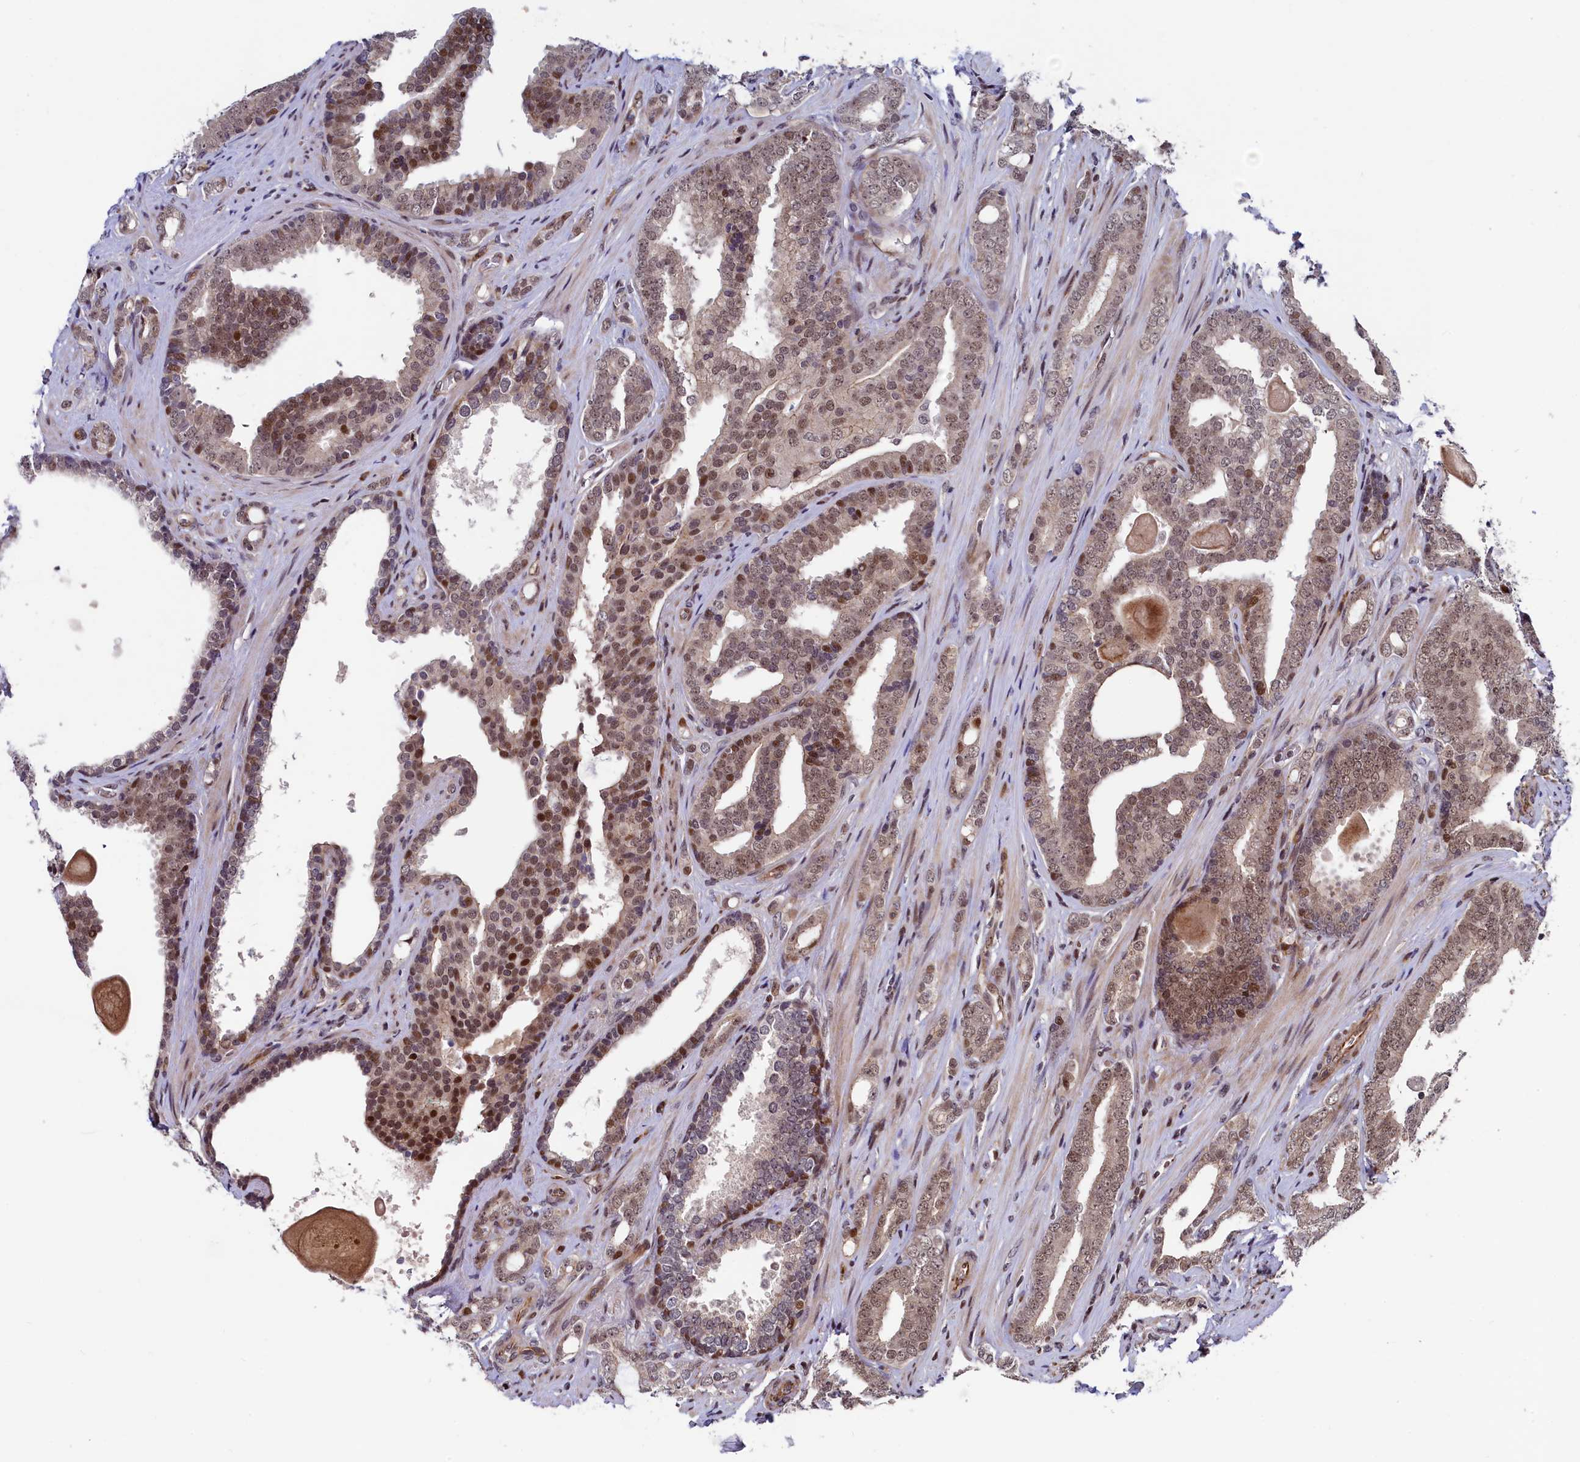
{"staining": {"intensity": "moderate", "quantity": ">75%", "location": "nuclear"}, "tissue": "prostate cancer", "cell_type": "Tumor cells", "image_type": "cancer", "snomed": [{"axis": "morphology", "description": "Adenocarcinoma, High grade"}, {"axis": "topography", "description": "Prostate"}], "caption": "IHC (DAB) staining of human prostate cancer (adenocarcinoma (high-grade)) demonstrates moderate nuclear protein positivity in about >75% of tumor cells. The protein is stained brown, and the nuclei are stained in blue (DAB (3,3'-diaminobenzidine) IHC with brightfield microscopy, high magnification).", "gene": "LEO1", "patient": {"sex": "male", "age": 63}}